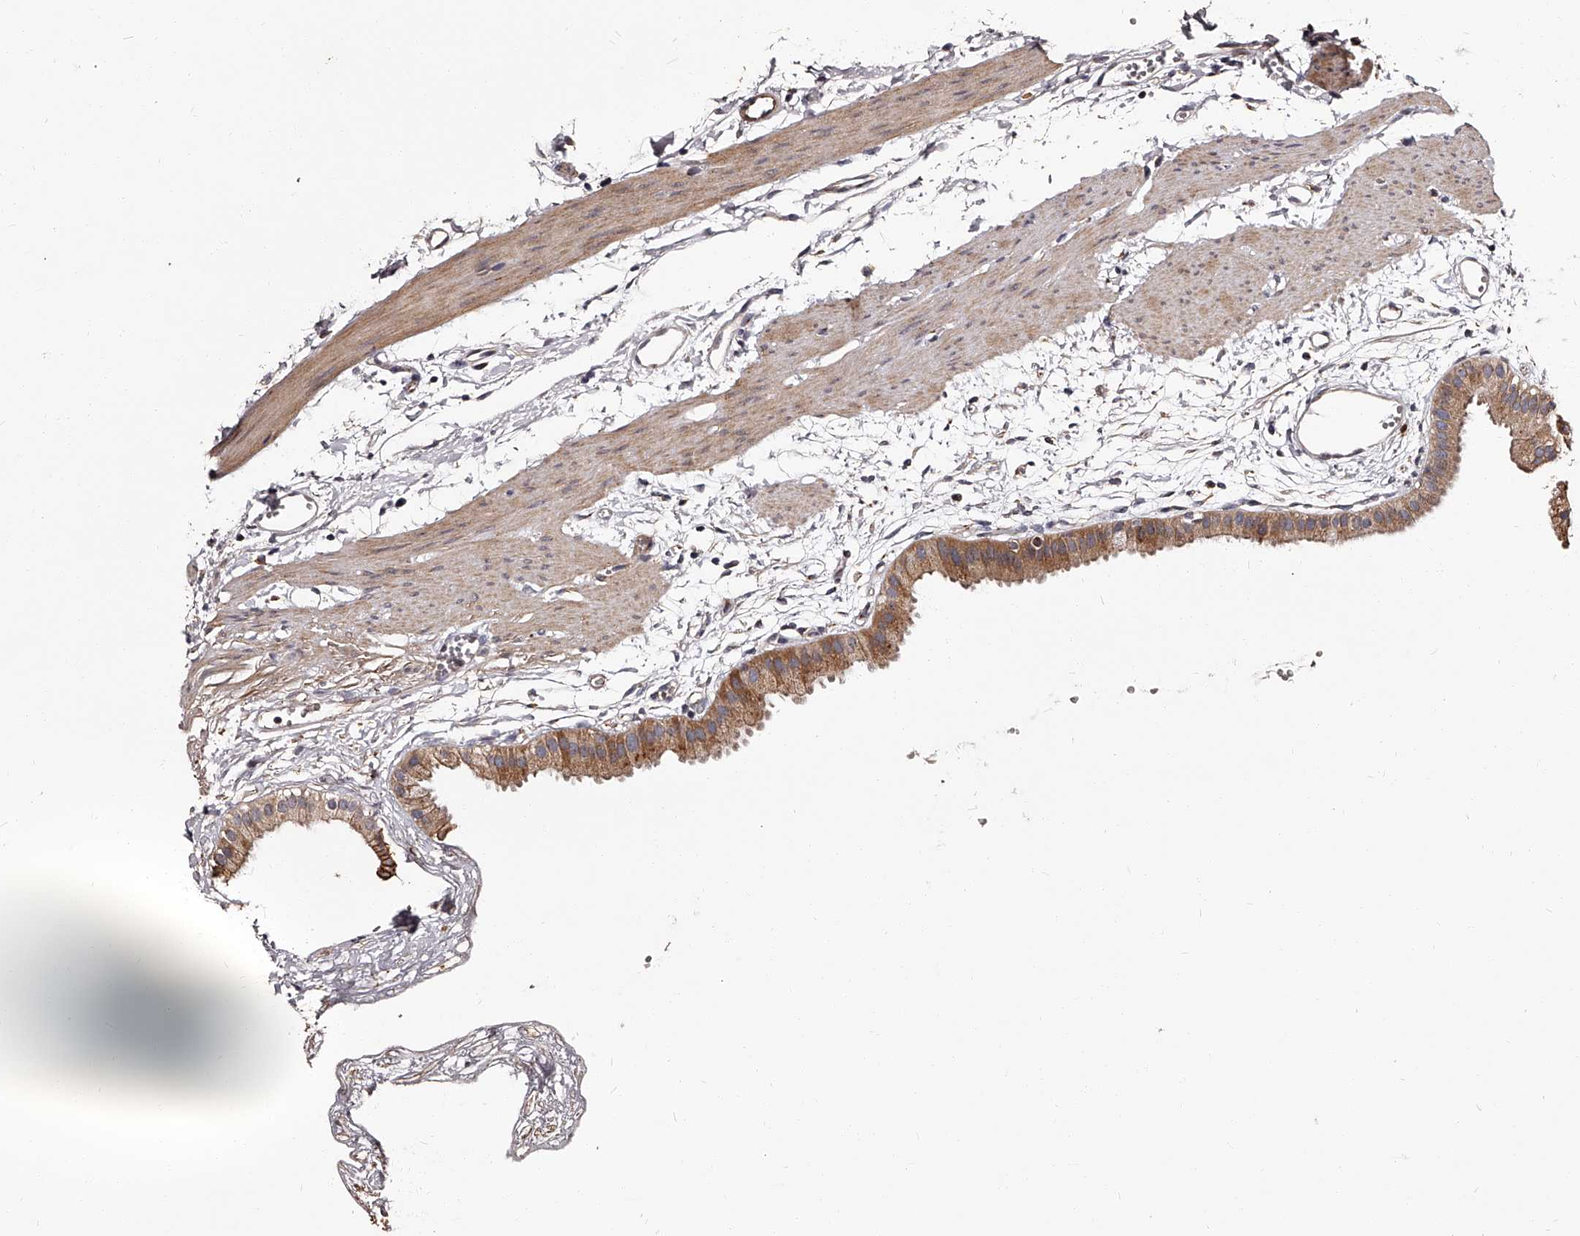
{"staining": {"intensity": "moderate", "quantity": ">75%", "location": "cytoplasmic/membranous"}, "tissue": "gallbladder", "cell_type": "Glandular cells", "image_type": "normal", "snomed": [{"axis": "morphology", "description": "Normal tissue, NOS"}, {"axis": "topography", "description": "Gallbladder"}], "caption": "Gallbladder was stained to show a protein in brown. There is medium levels of moderate cytoplasmic/membranous expression in about >75% of glandular cells. (brown staining indicates protein expression, while blue staining denotes nuclei).", "gene": "RSC1A1", "patient": {"sex": "female", "age": 64}}